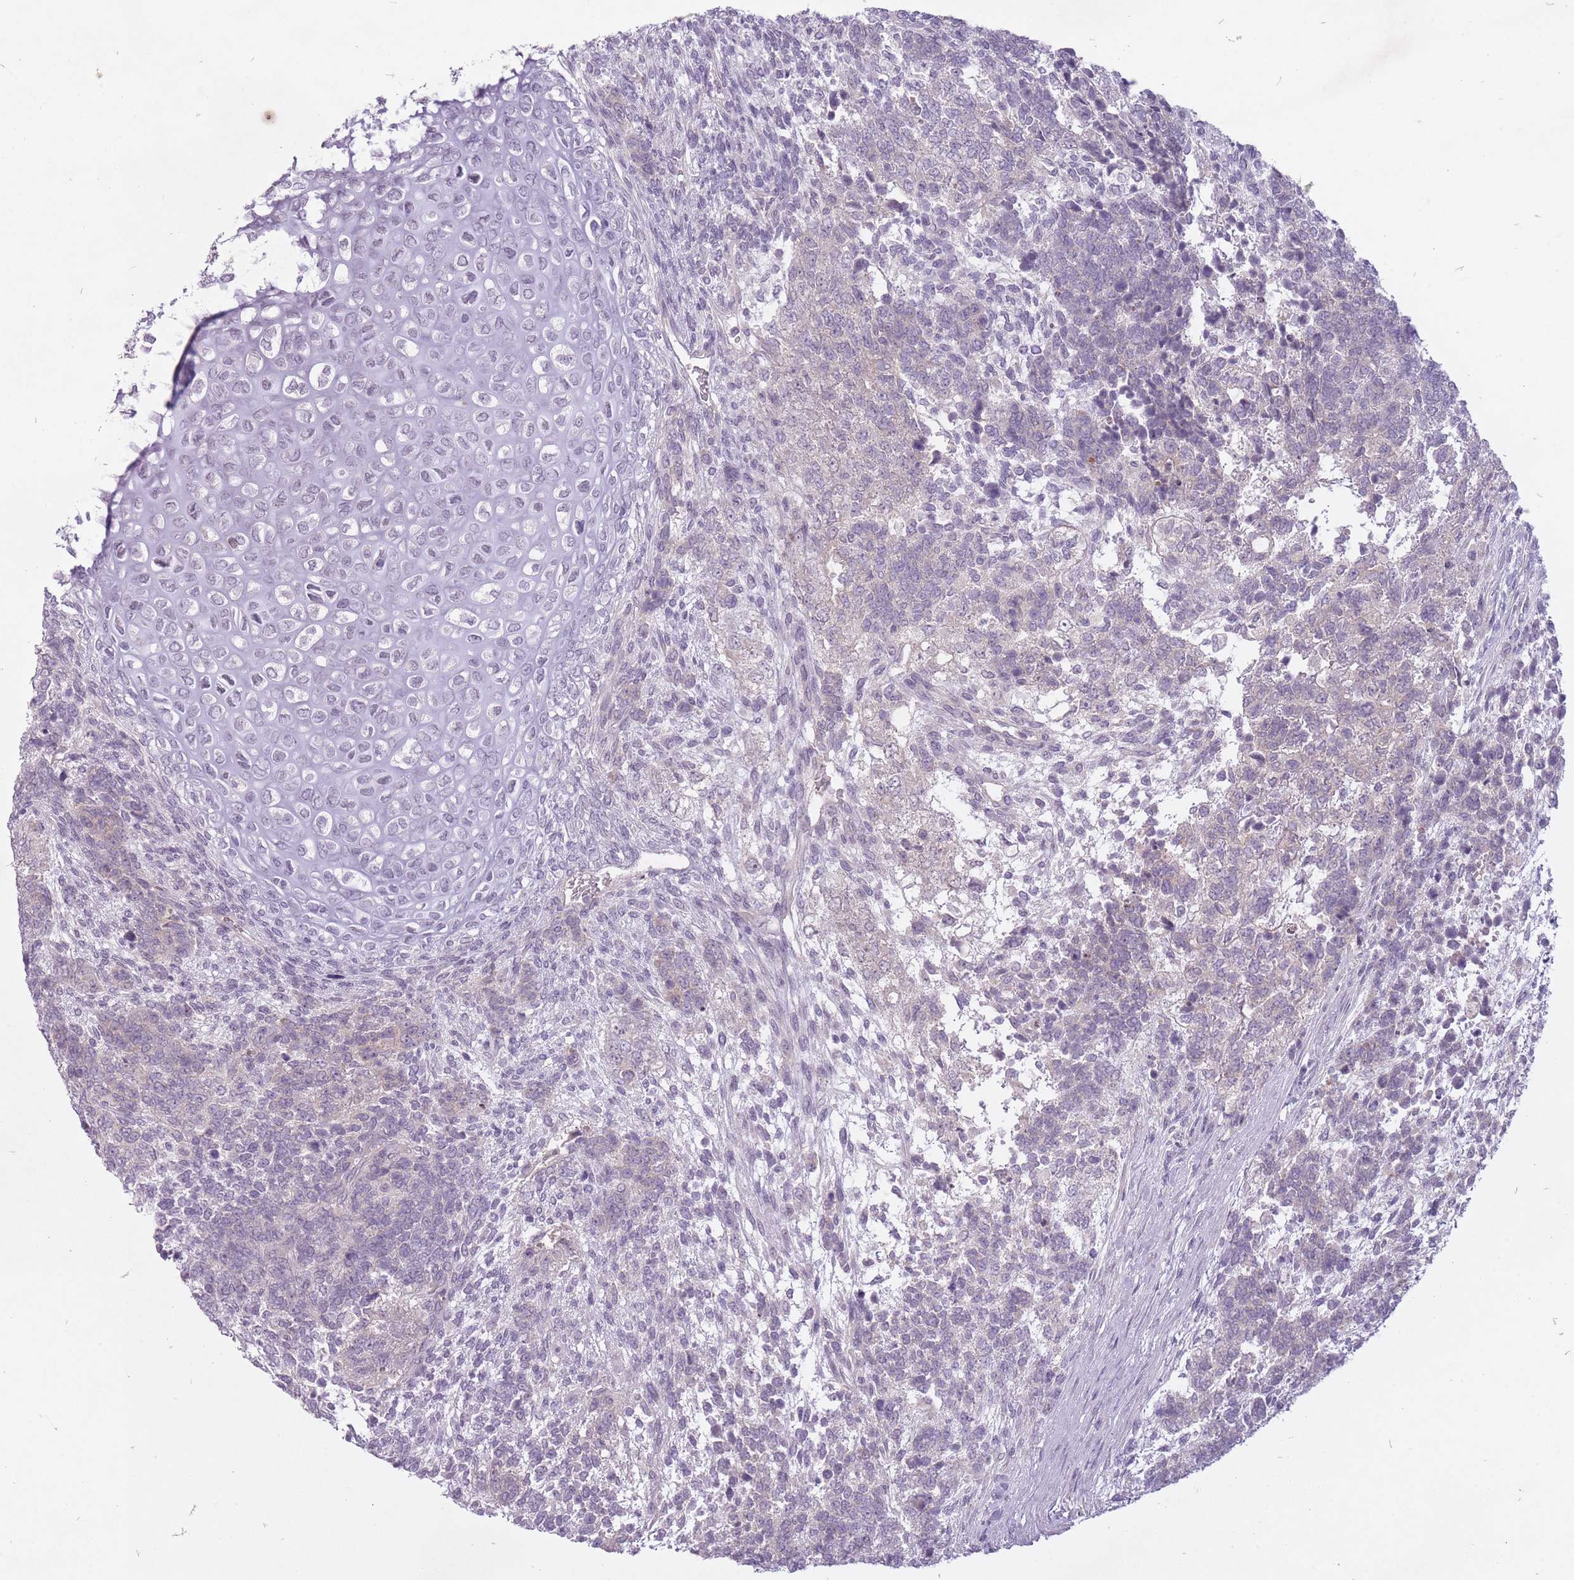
{"staining": {"intensity": "negative", "quantity": "none", "location": "none"}, "tissue": "testis cancer", "cell_type": "Tumor cells", "image_type": "cancer", "snomed": [{"axis": "morphology", "description": "Carcinoma, Embryonal, NOS"}, {"axis": "topography", "description": "Testis"}], "caption": "DAB immunohistochemical staining of embryonal carcinoma (testis) exhibits no significant staining in tumor cells.", "gene": "FAM43B", "patient": {"sex": "male", "age": 23}}